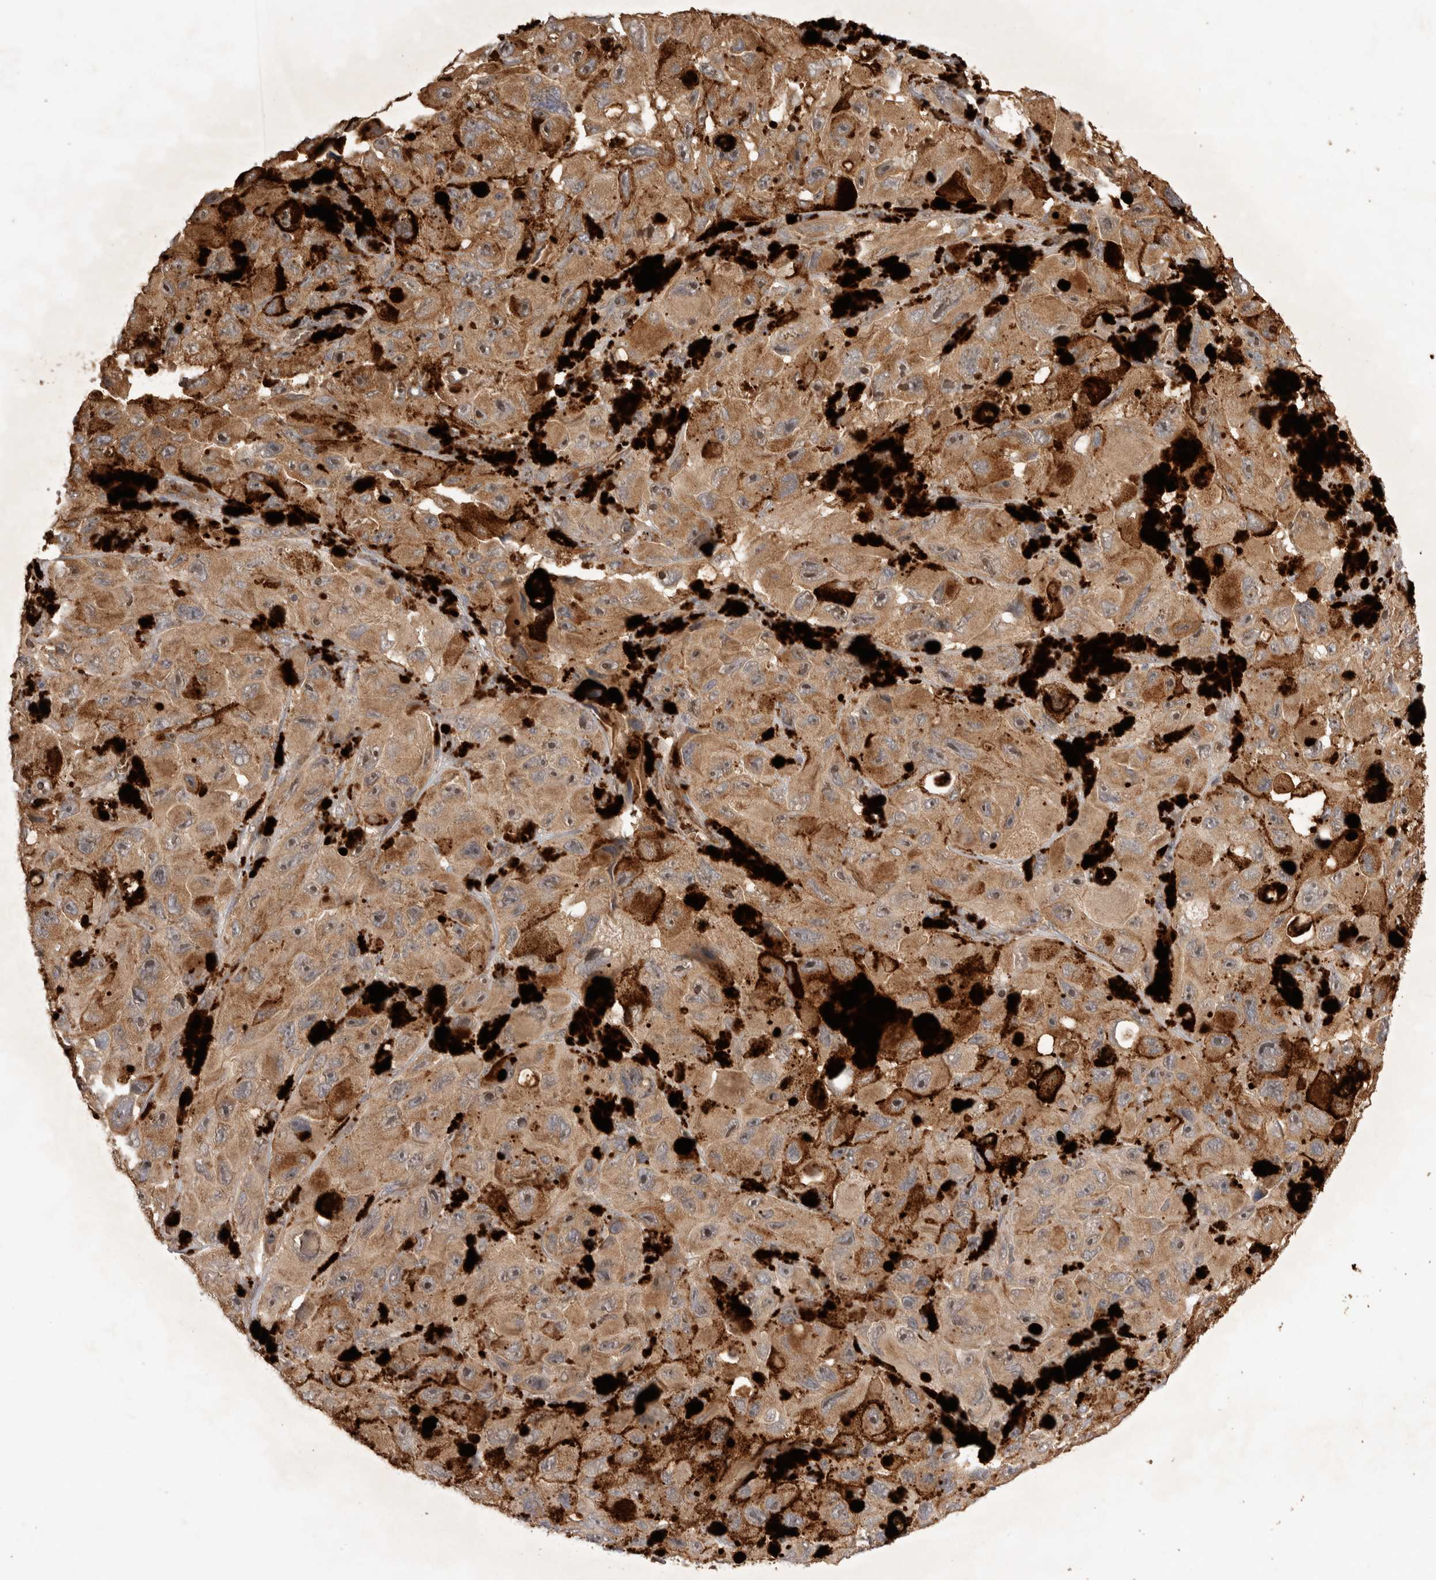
{"staining": {"intensity": "moderate", "quantity": ">75%", "location": "cytoplasmic/membranous"}, "tissue": "melanoma", "cell_type": "Tumor cells", "image_type": "cancer", "snomed": [{"axis": "morphology", "description": "Malignant melanoma, NOS"}, {"axis": "topography", "description": "Skin"}], "caption": "Immunohistochemical staining of melanoma exhibits medium levels of moderate cytoplasmic/membranous protein positivity in about >75% of tumor cells.", "gene": "FAM221A", "patient": {"sex": "female", "age": 73}}